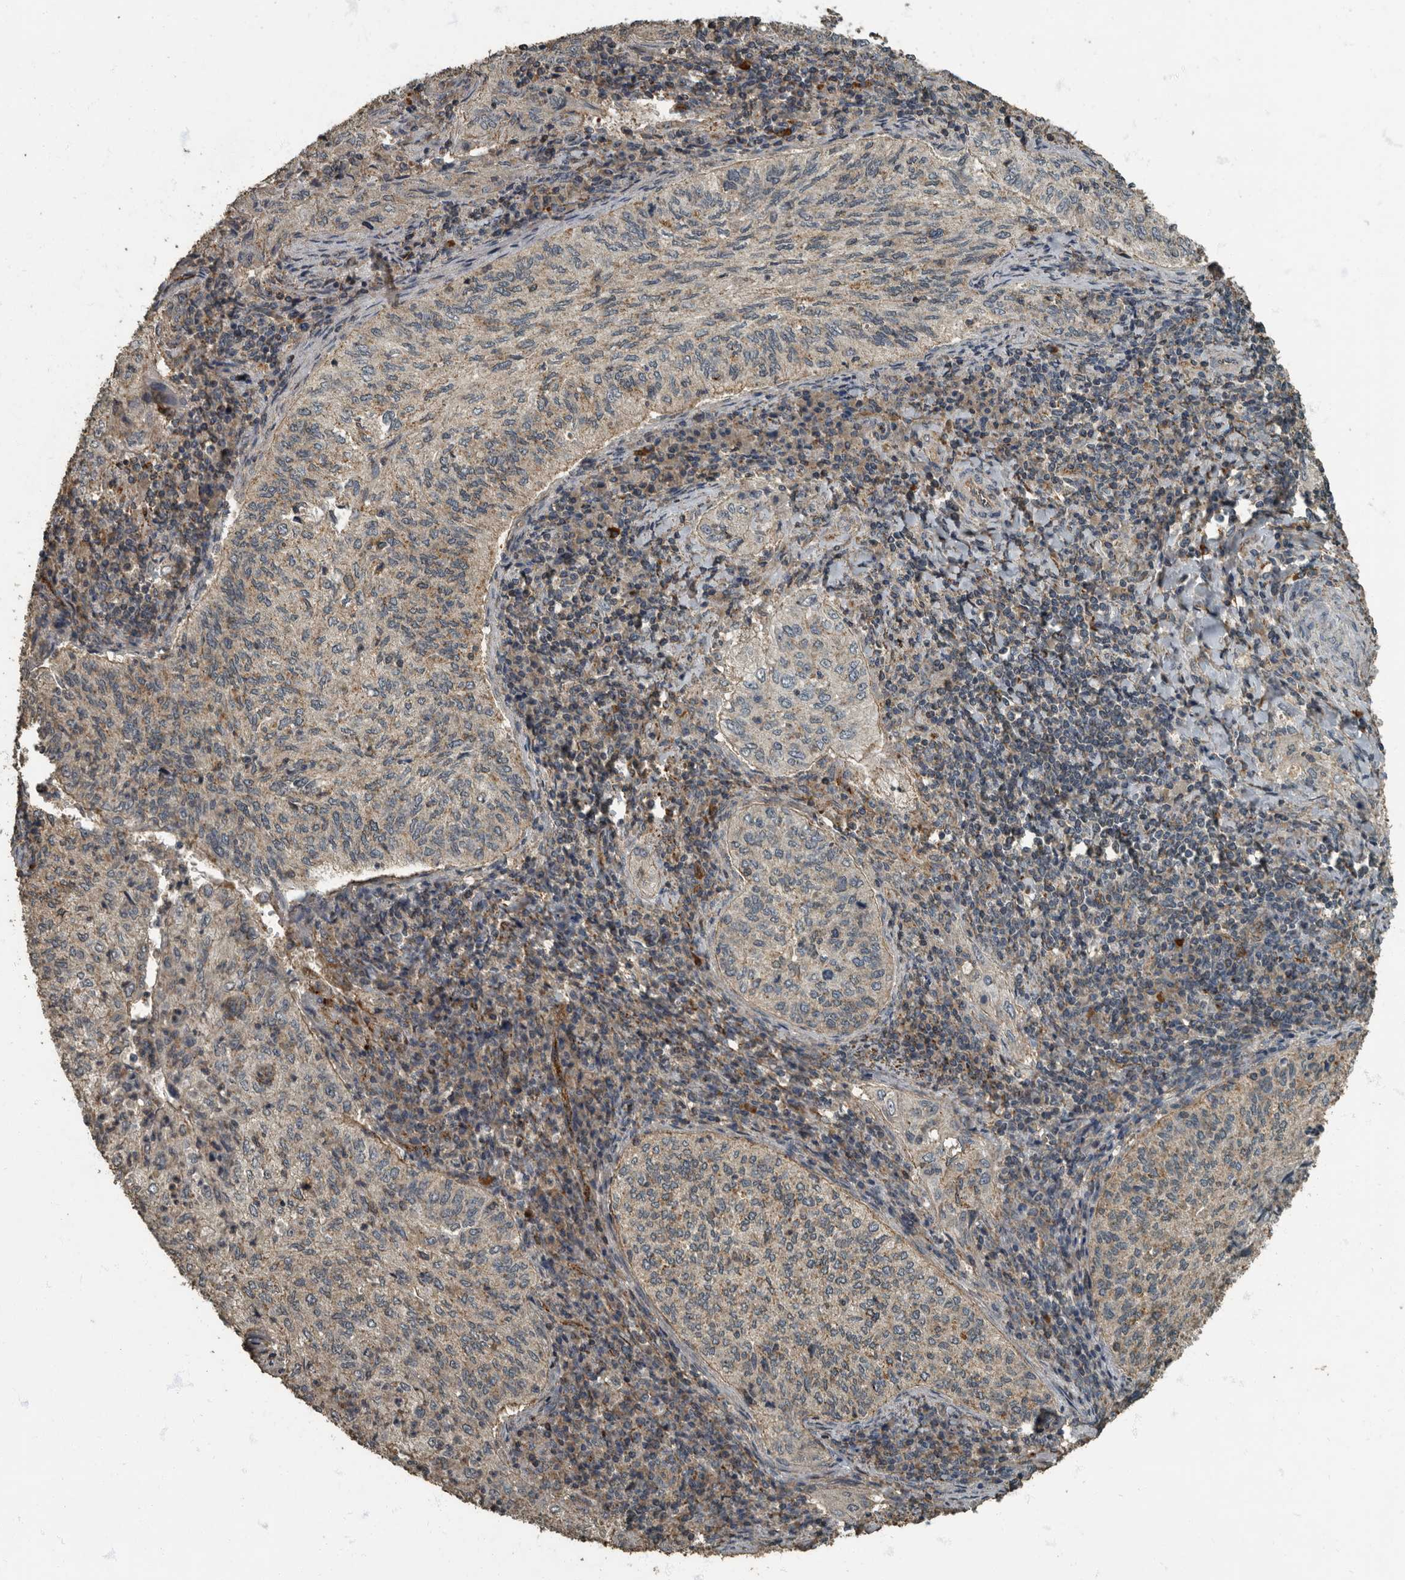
{"staining": {"intensity": "weak", "quantity": "<25%", "location": "cytoplasmic/membranous"}, "tissue": "cervical cancer", "cell_type": "Tumor cells", "image_type": "cancer", "snomed": [{"axis": "morphology", "description": "Squamous cell carcinoma, NOS"}, {"axis": "topography", "description": "Cervix"}], "caption": "There is no significant expression in tumor cells of cervical squamous cell carcinoma.", "gene": "IL15RA", "patient": {"sex": "female", "age": 30}}